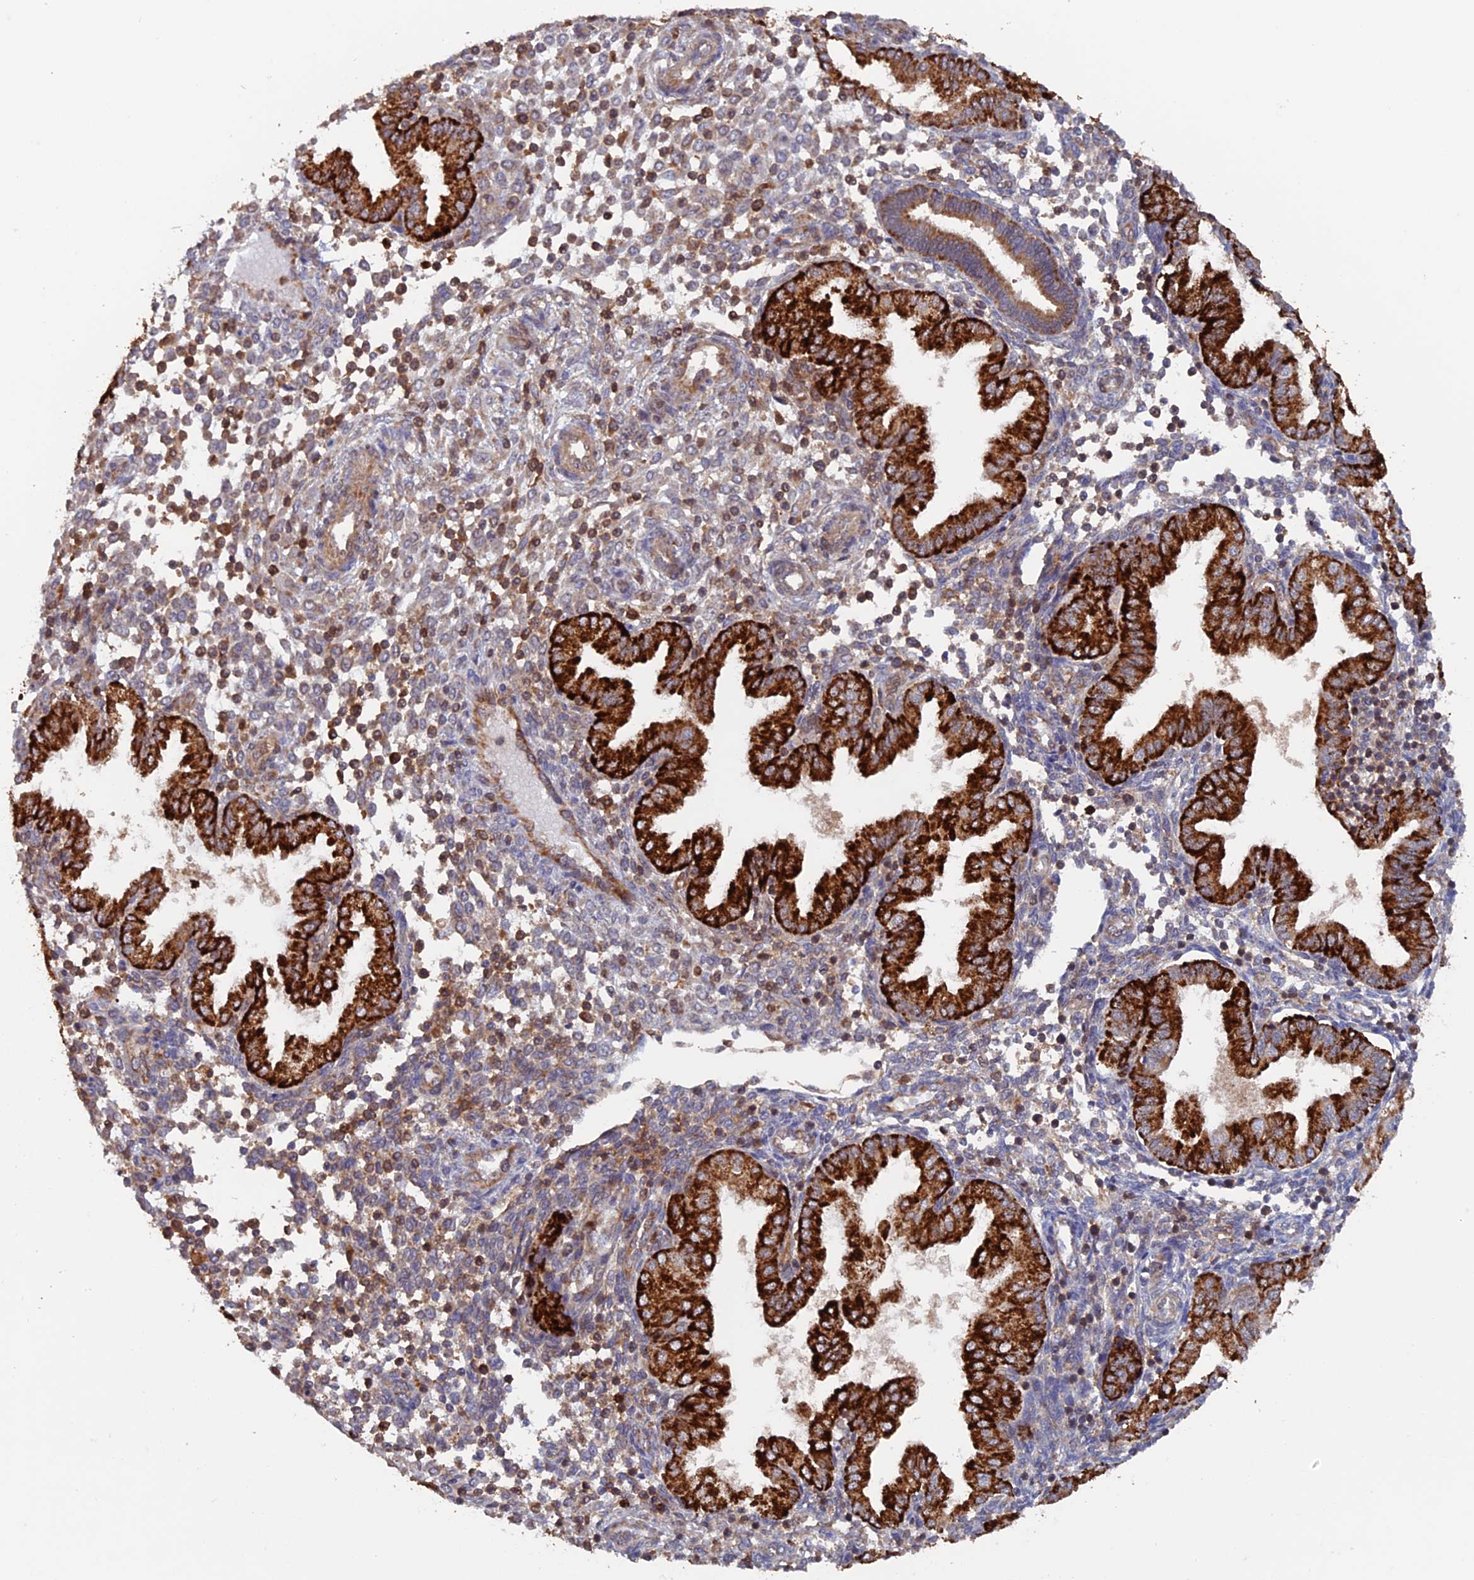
{"staining": {"intensity": "moderate", "quantity": "25%-75%", "location": "cytoplasmic/membranous"}, "tissue": "endometrium", "cell_type": "Cells in endometrial stroma", "image_type": "normal", "snomed": [{"axis": "morphology", "description": "Normal tissue, NOS"}, {"axis": "topography", "description": "Endometrium"}], "caption": "Protein expression analysis of benign human endometrium reveals moderate cytoplasmic/membranous staining in about 25%-75% of cells in endometrial stroma. (Brightfield microscopy of DAB IHC at high magnification).", "gene": "DTYMK", "patient": {"sex": "female", "age": 53}}